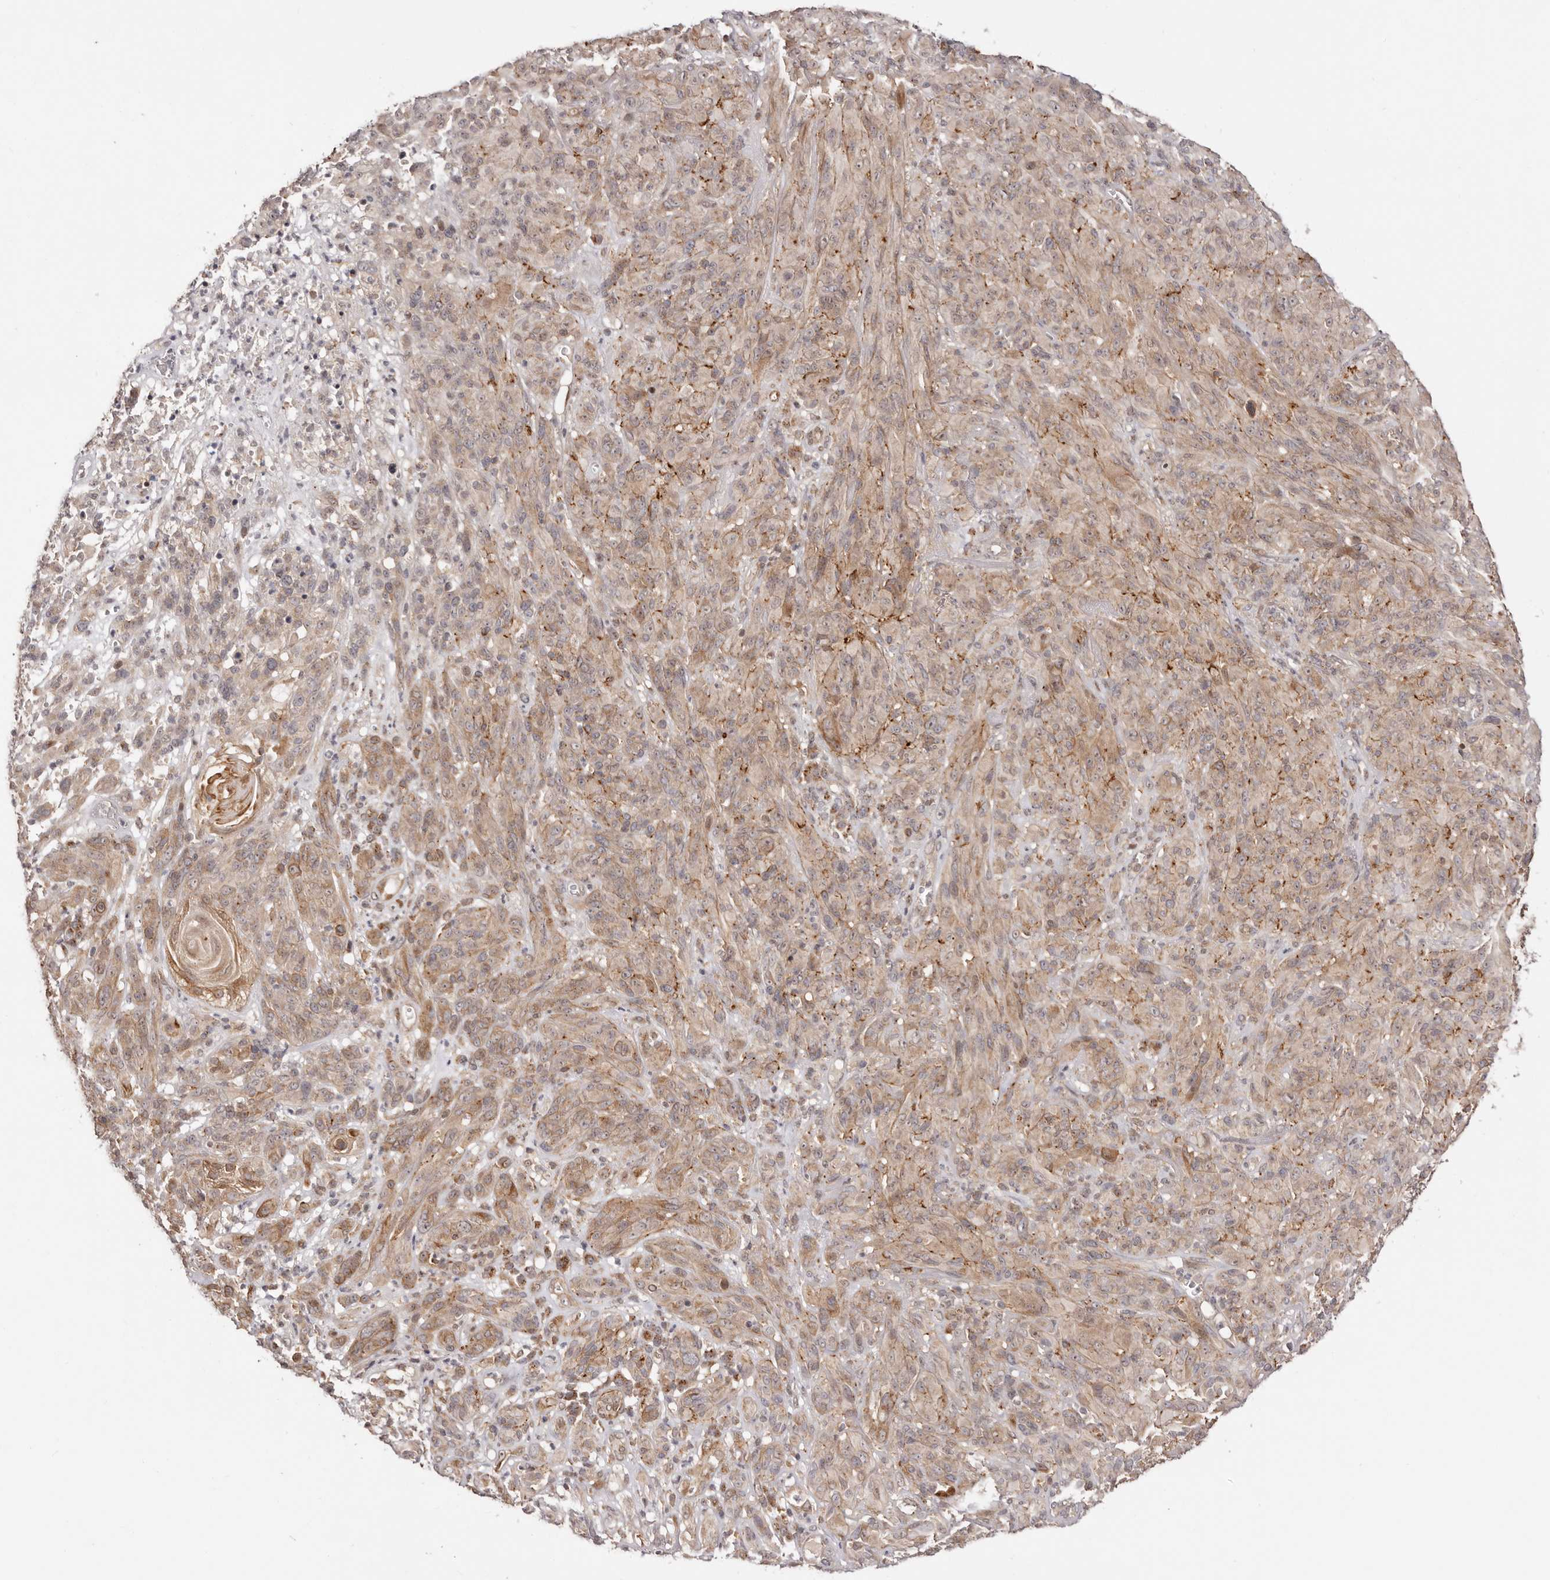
{"staining": {"intensity": "weak", "quantity": ">75%", "location": "cytoplasmic/membranous"}, "tissue": "melanoma", "cell_type": "Tumor cells", "image_type": "cancer", "snomed": [{"axis": "morphology", "description": "Malignant melanoma, NOS"}, {"axis": "topography", "description": "Skin of head"}], "caption": "Protein expression analysis of human malignant melanoma reveals weak cytoplasmic/membranous expression in approximately >75% of tumor cells.", "gene": "MICAL2", "patient": {"sex": "male", "age": 96}}